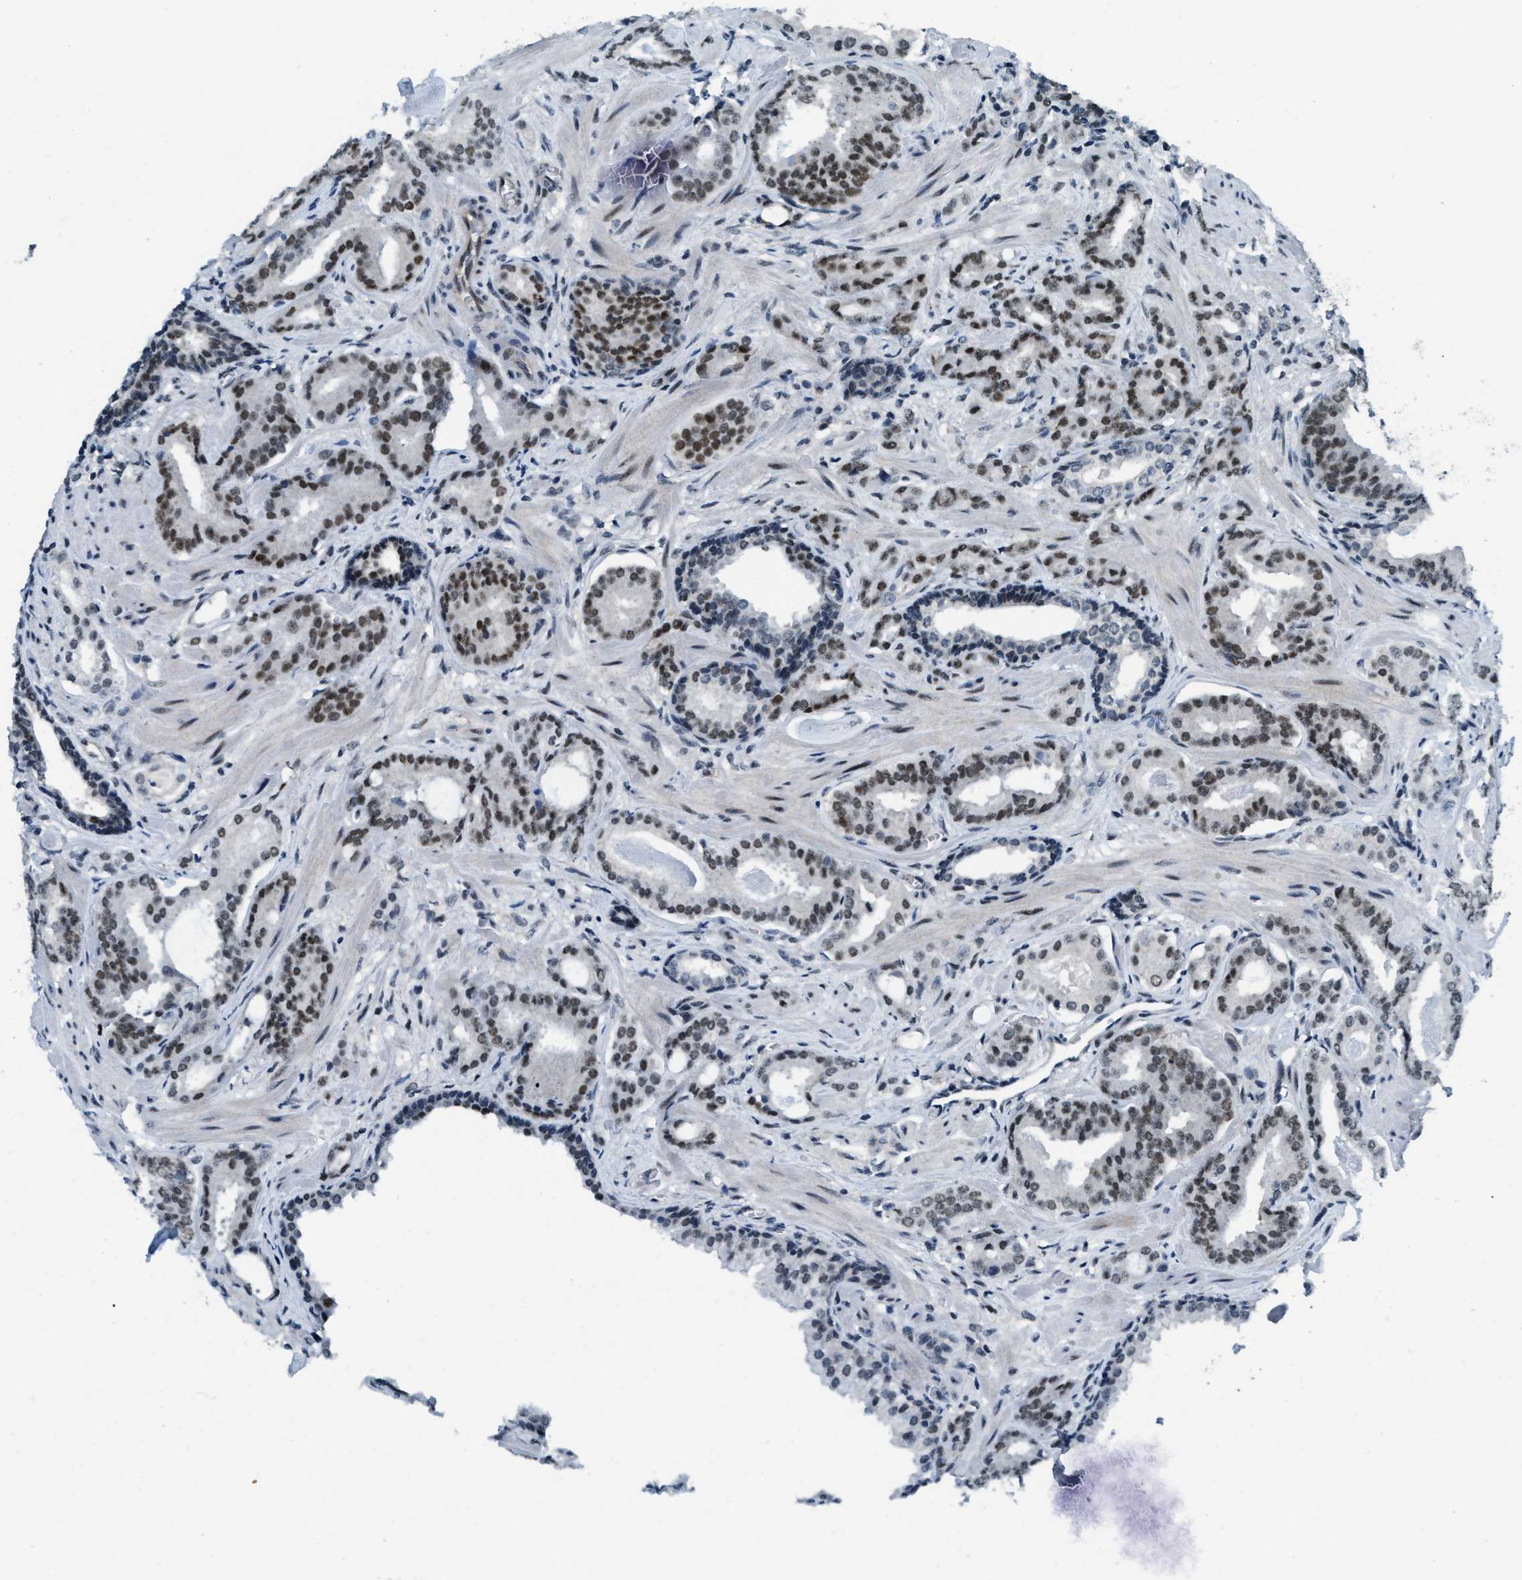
{"staining": {"intensity": "moderate", "quantity": "25%-75%", "location": "nuclear"}, "tissue": "prostate cancer", "cell_type": "Tumor cells", "image_type": "cancer", "snomed": [{"axis": "morphology", "description": "Adenocarcinoma, Low grade"}, {"axis": "topography", "description": "Prostate"}], "caption": "Human low-grade adenocarcinoma (prostate) stained for a protein (brown) exhibits moderate nuclear positive positivity in approximately 25%-75% of tumor cells.", "gene": "KLF6", "patient": {"sex": "male", "age": 53}}